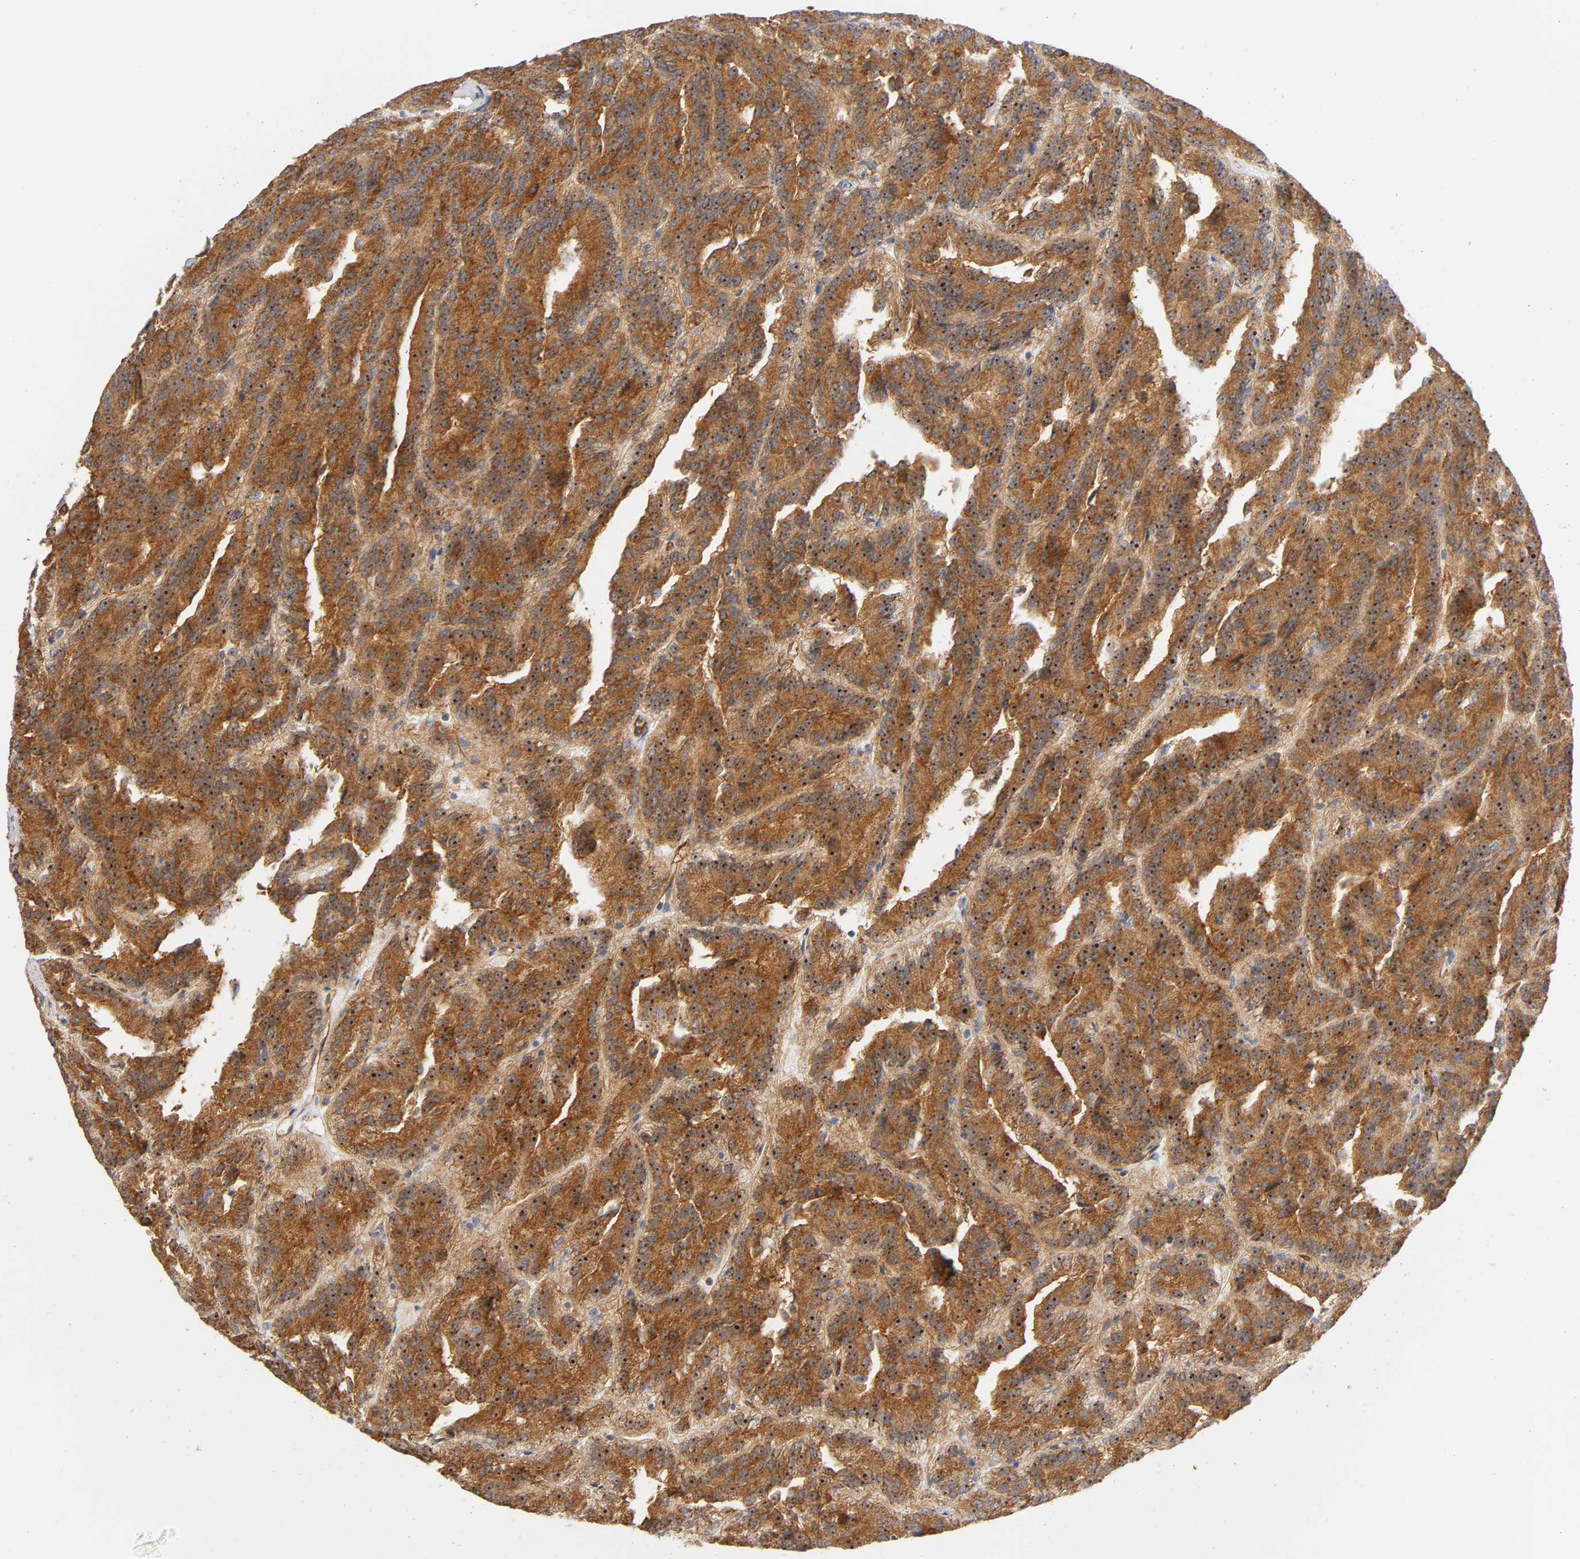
{"staining": {"intensity": "strong", "quantity": ">75%", "location": "cytoplasmic/membranous,nuclear"}, "tissue": "renal cancer", "cell_type": "Tumor cells", "image_type": "cancer", "snomed": [{"axis": "morphology", "description": "Adenocarcinoma, NOS"}, {"axis": "topography", "description": "Kidney"}], "caption": "IHC photomicrograph of renal cancer (adenocarcinoma) stained for a protein (brown), which reveals high levels of strong cytoplasmic/membranous and nuclear expression in about >75% of tumor cells.", "gene": "PLD1", "patient": {"sex": "male", "age": 46}}